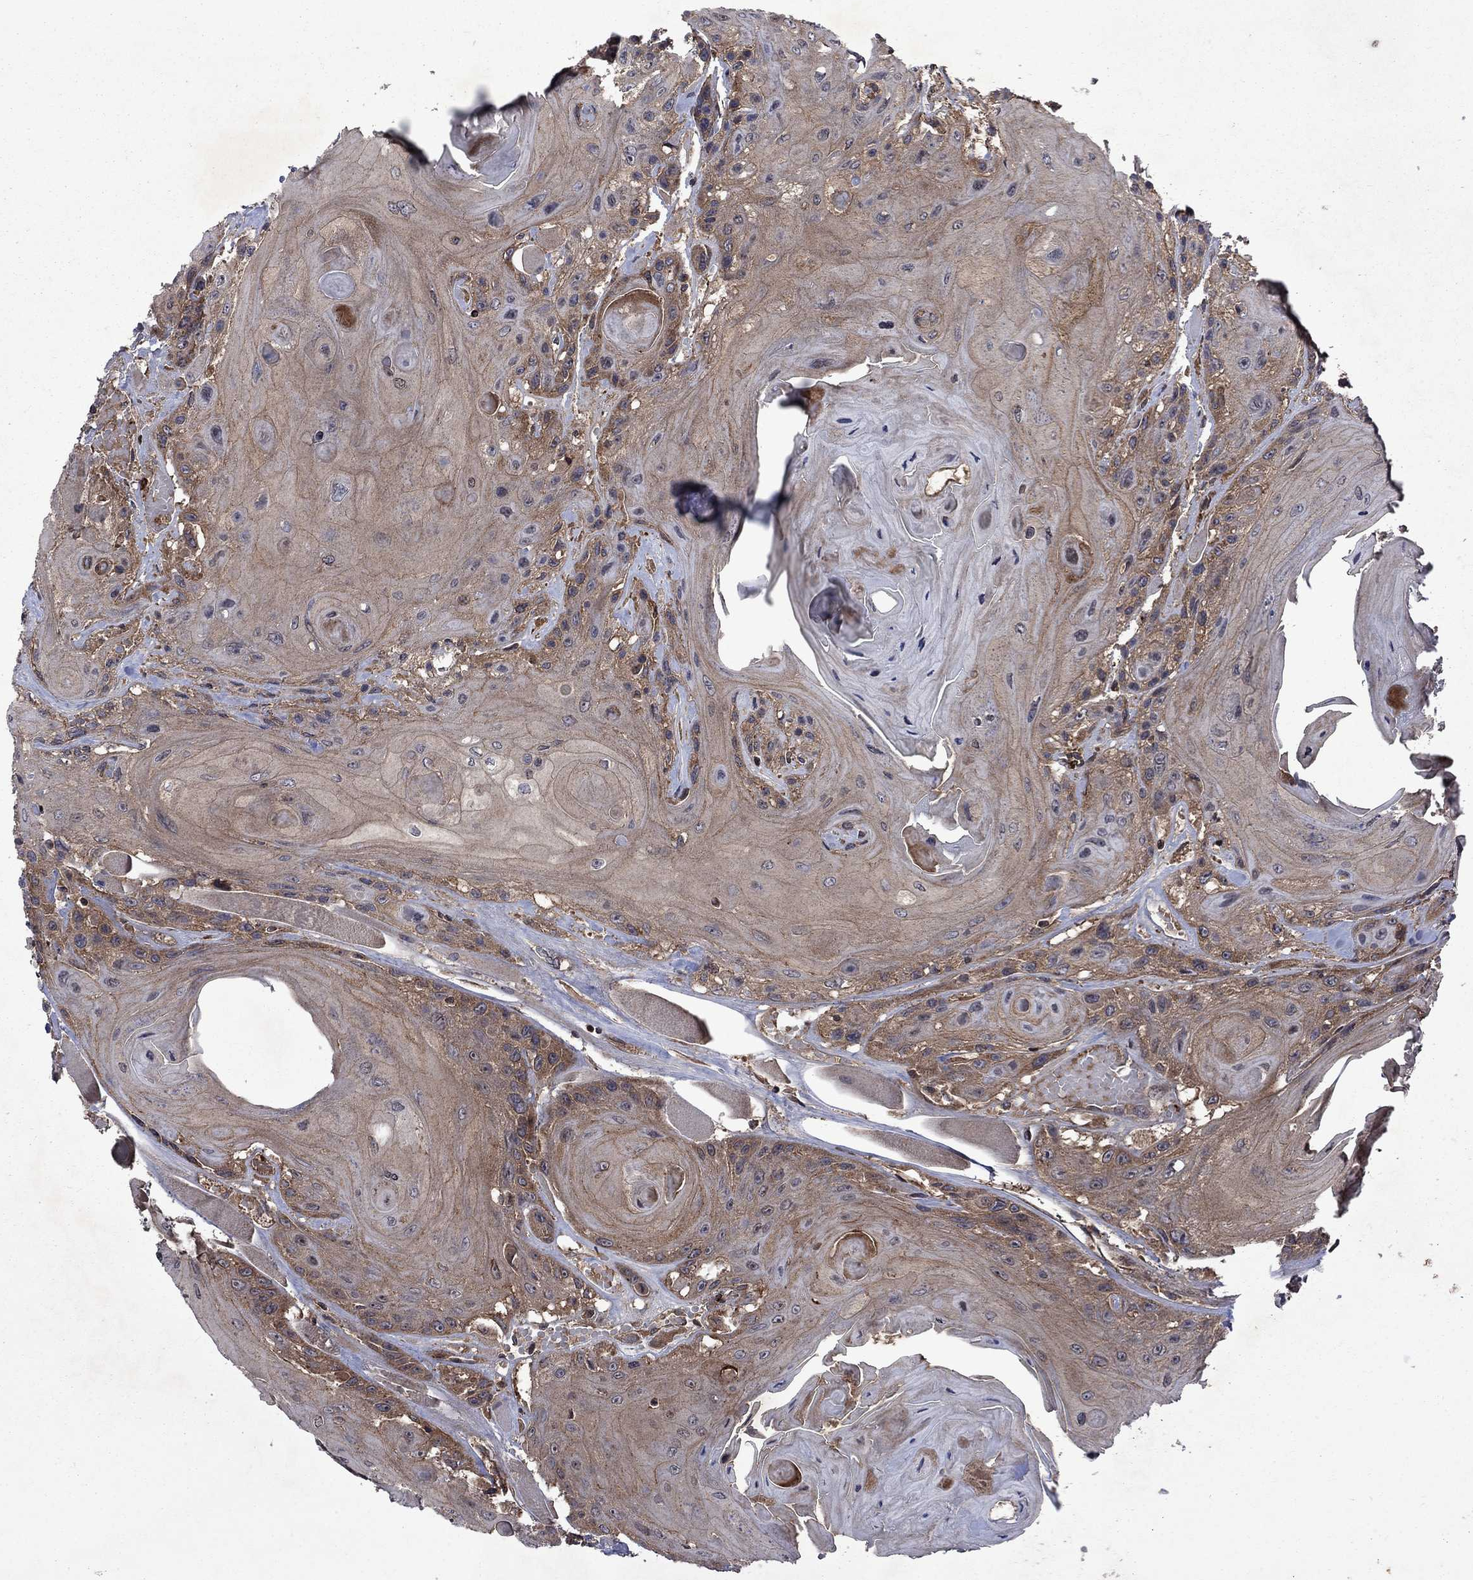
{"staining": {"intensity": "moderate", "quantity": ">75%", "location": "cytoplasmic/membranous"}, "tissue": "head and neck cancer", "cell_type": "Tumor cells", "image_type": "cancer", "snomed": [{"axis": "morphology", "description": "Squamous cell carcinoma, NOS"}, {"axis": "topography", "description": "Head-Neck"}], "caption": "The micrograph demonstrates staining of head and neck cancer (squamous cell carcinoma), revealing moderate cytoplasmic/membranous protein expression (brown color) within tumor cells. The staining was performed using DAB (3,3'-diaminobenzidine) to visualize the protein expression in brown, while the nuclei were stained in blue with hematoxylin (Magnification: 20x).", "gene": "TMEM33", "patient": {"sex": "female", "age": 59}}